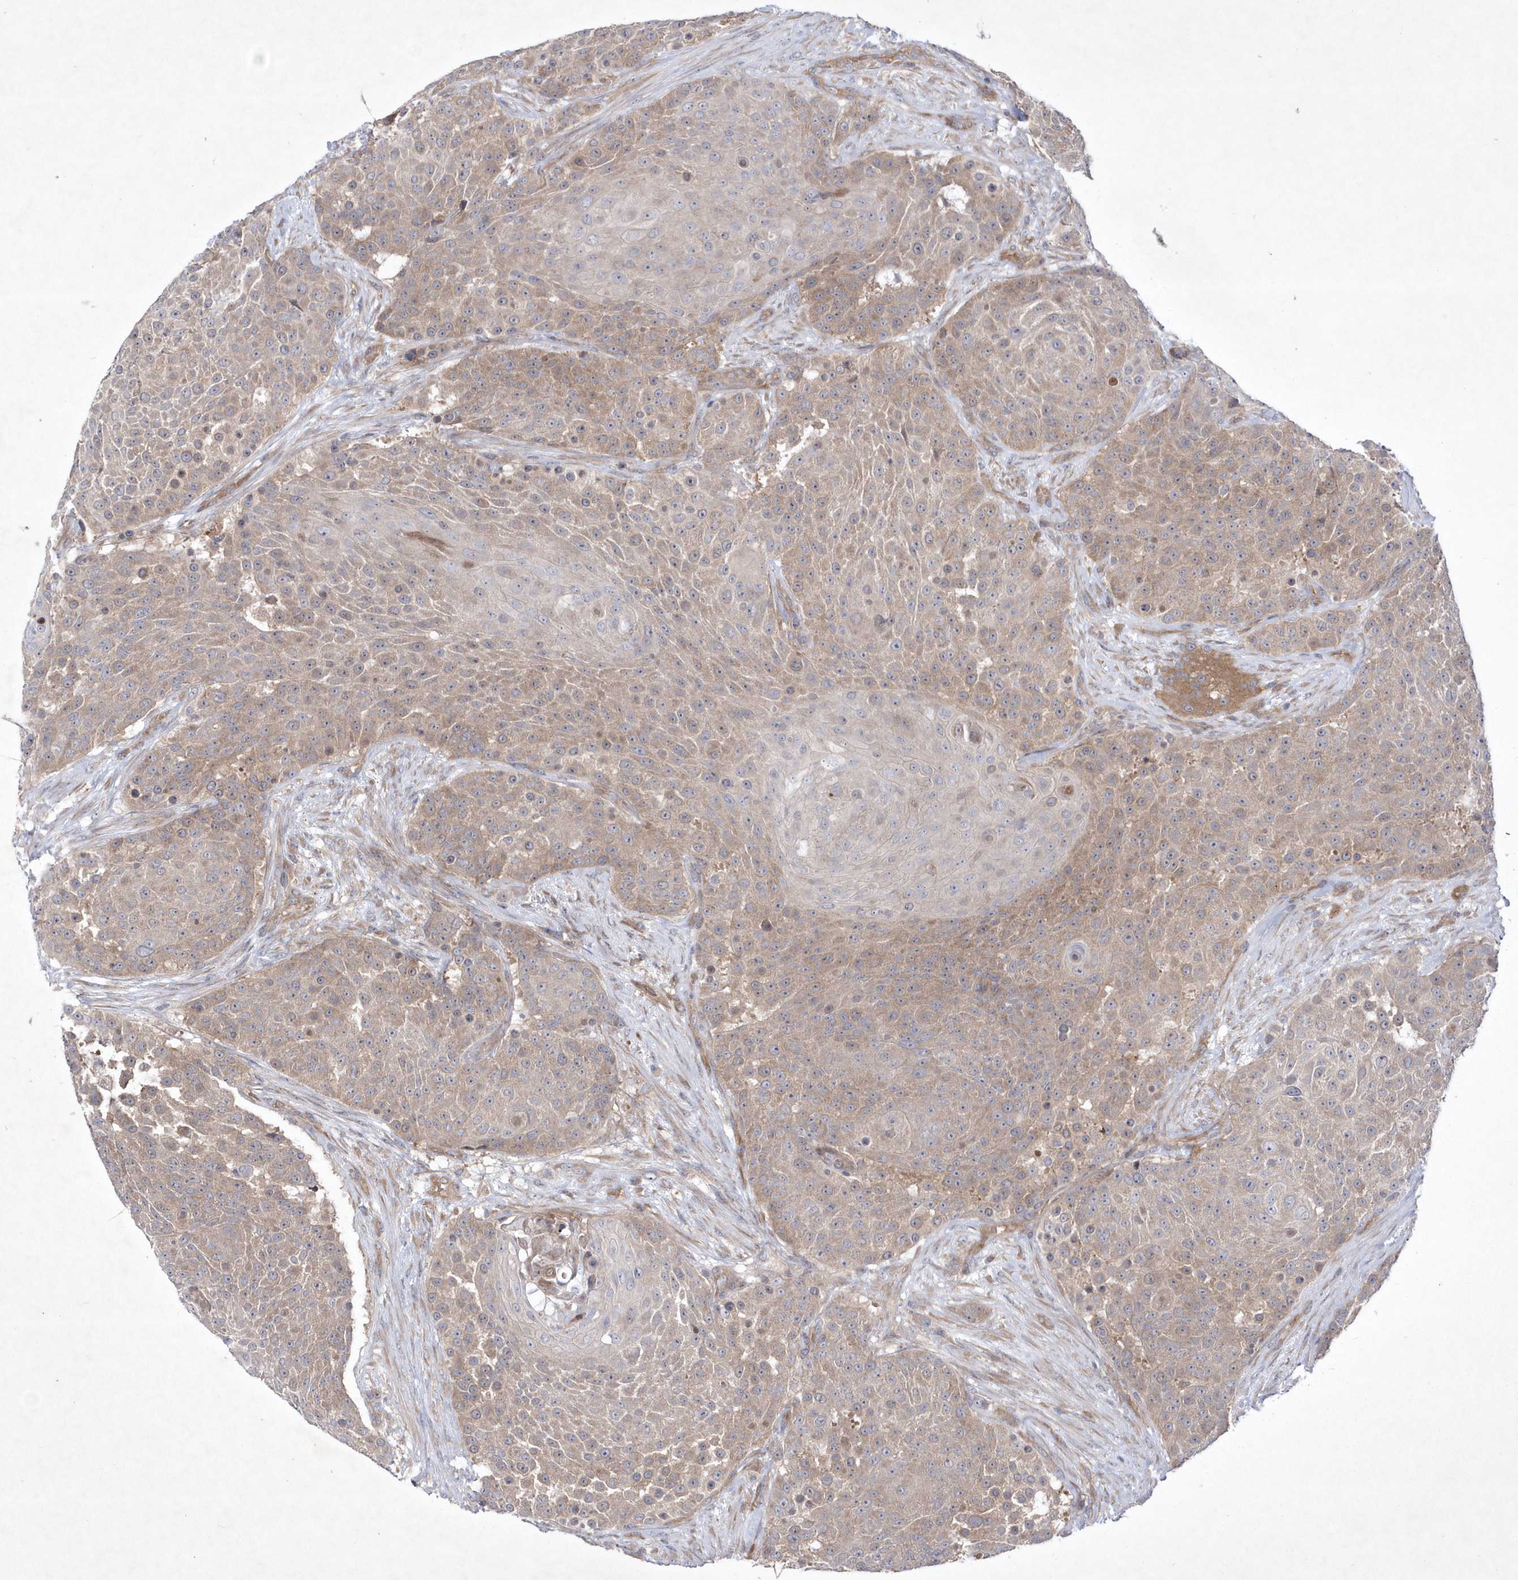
{"staining": {"intensity": "moderate", "quantity": ">75%", "location": "cytoplasmic/membranous"}, "tissue": "urothelial cancer", "cell_type": "Tumor cells", "image_type": "cancer", "snomed": [{"axis": "morphology", "description": "Urothelial carcinoma, High grade"}, {"axis": "topography", "description": "Urinary bladder"}], "caption": "Protein staining by immunohistochemistry (IHC) displays moderate cytoplasmic/membranous staining in about >75% of tumor cells in urothelial carcinoma (high-grade).", "gene": "DSPP", "patient": {"sex": "female", "age": 63}}